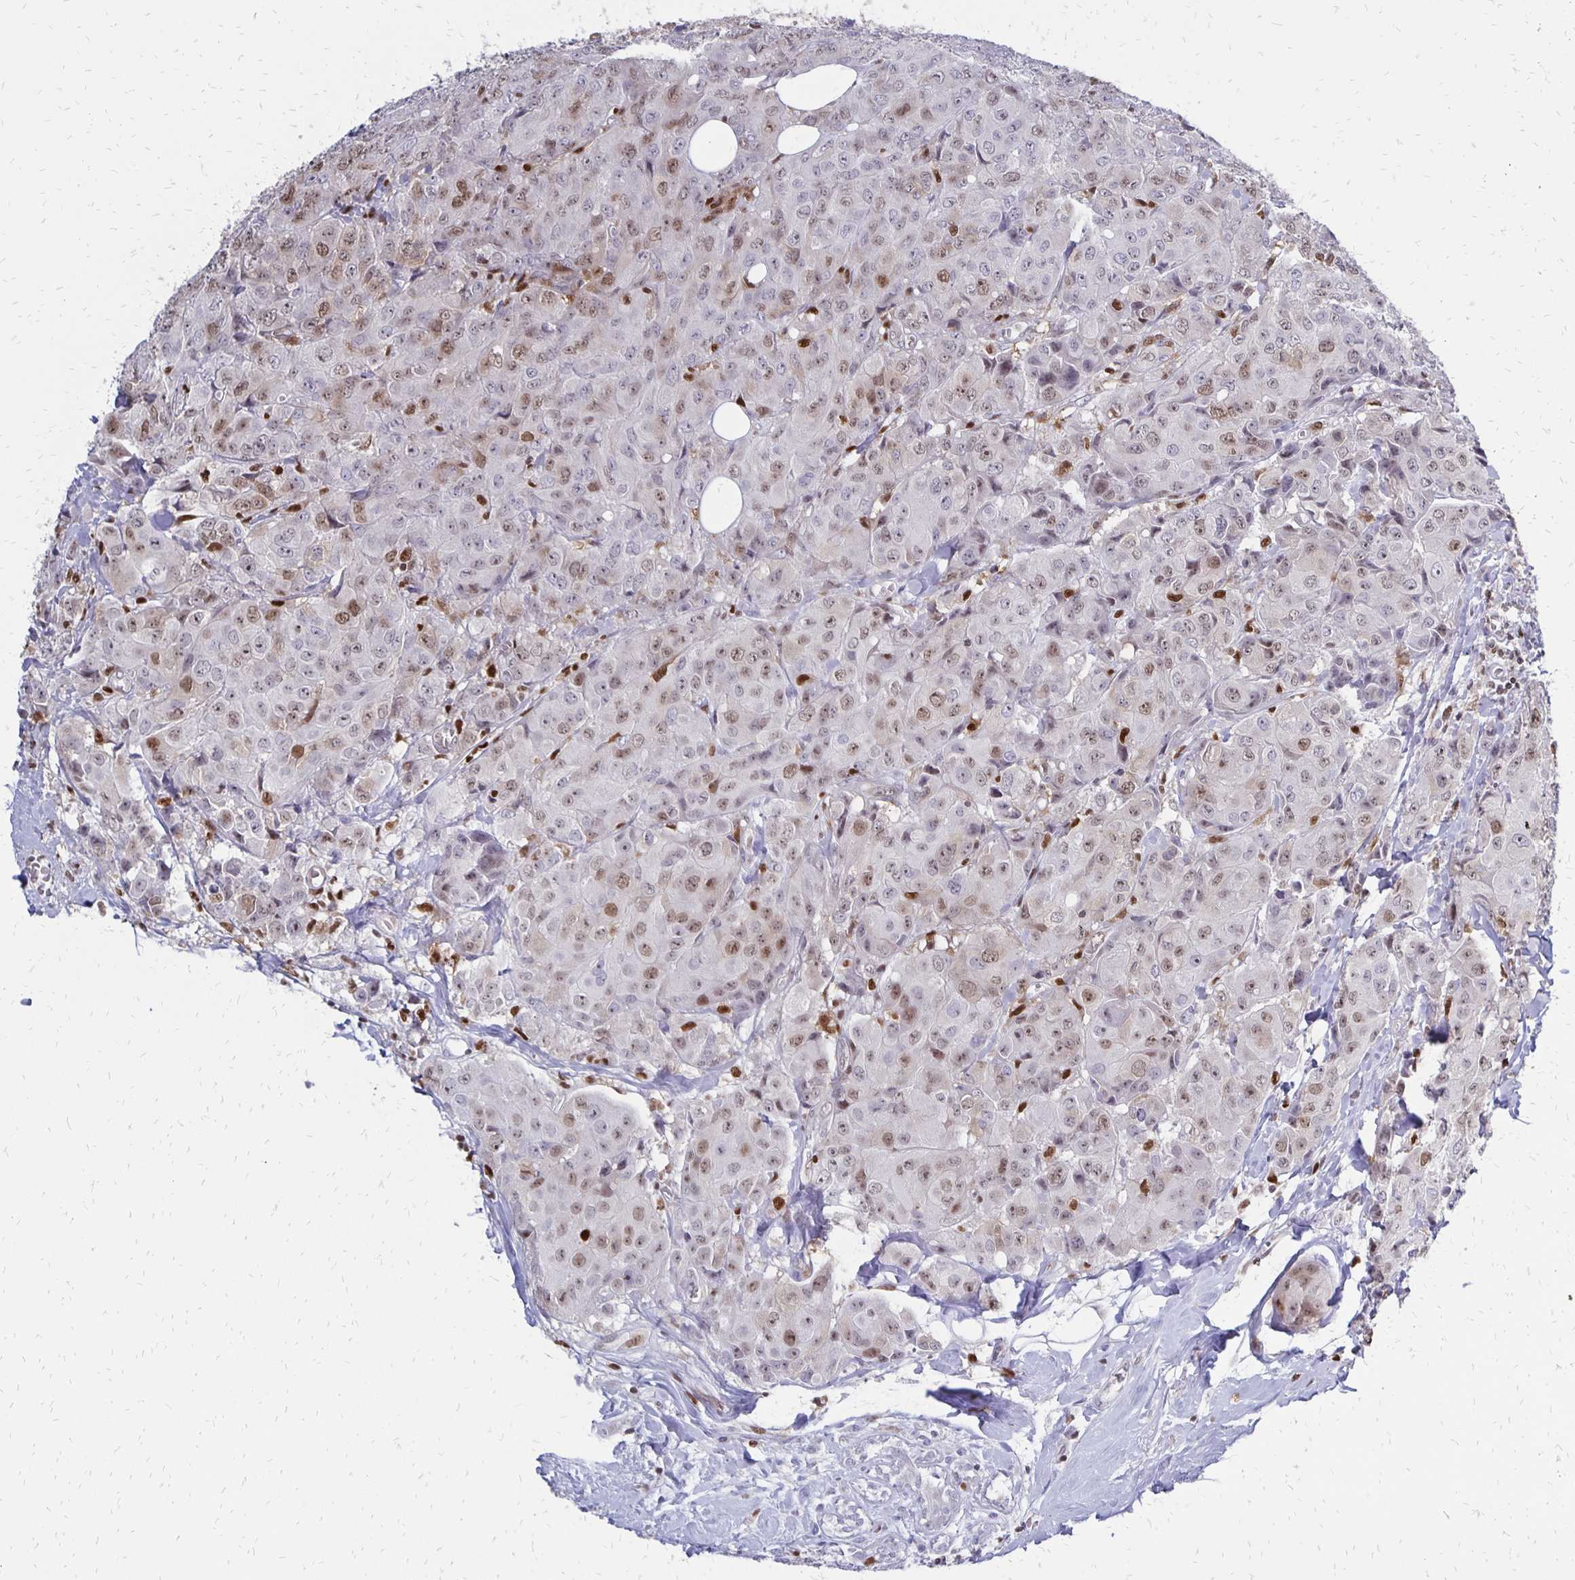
{"staining": {"intensity": "weak", "quantity": "25%-75%", "location": "nuclear"}, "tissue": "breast cancer", "cell_type": "Tumor cells", "image_type": "cancer", "snomed": [{"axis": "morphology", "description": "Duct carcinoma"}, {"axis": "topography", "description": "Breast"}], "caption": "Immunohistochemical staining of invasive ductal carcinoma (breast) reveals low levels of weak nuclear protein staining in approximately 25%-75% of tumor cells.", "gene": "DCK", "patient": {"sex": "female", "age": 43}}